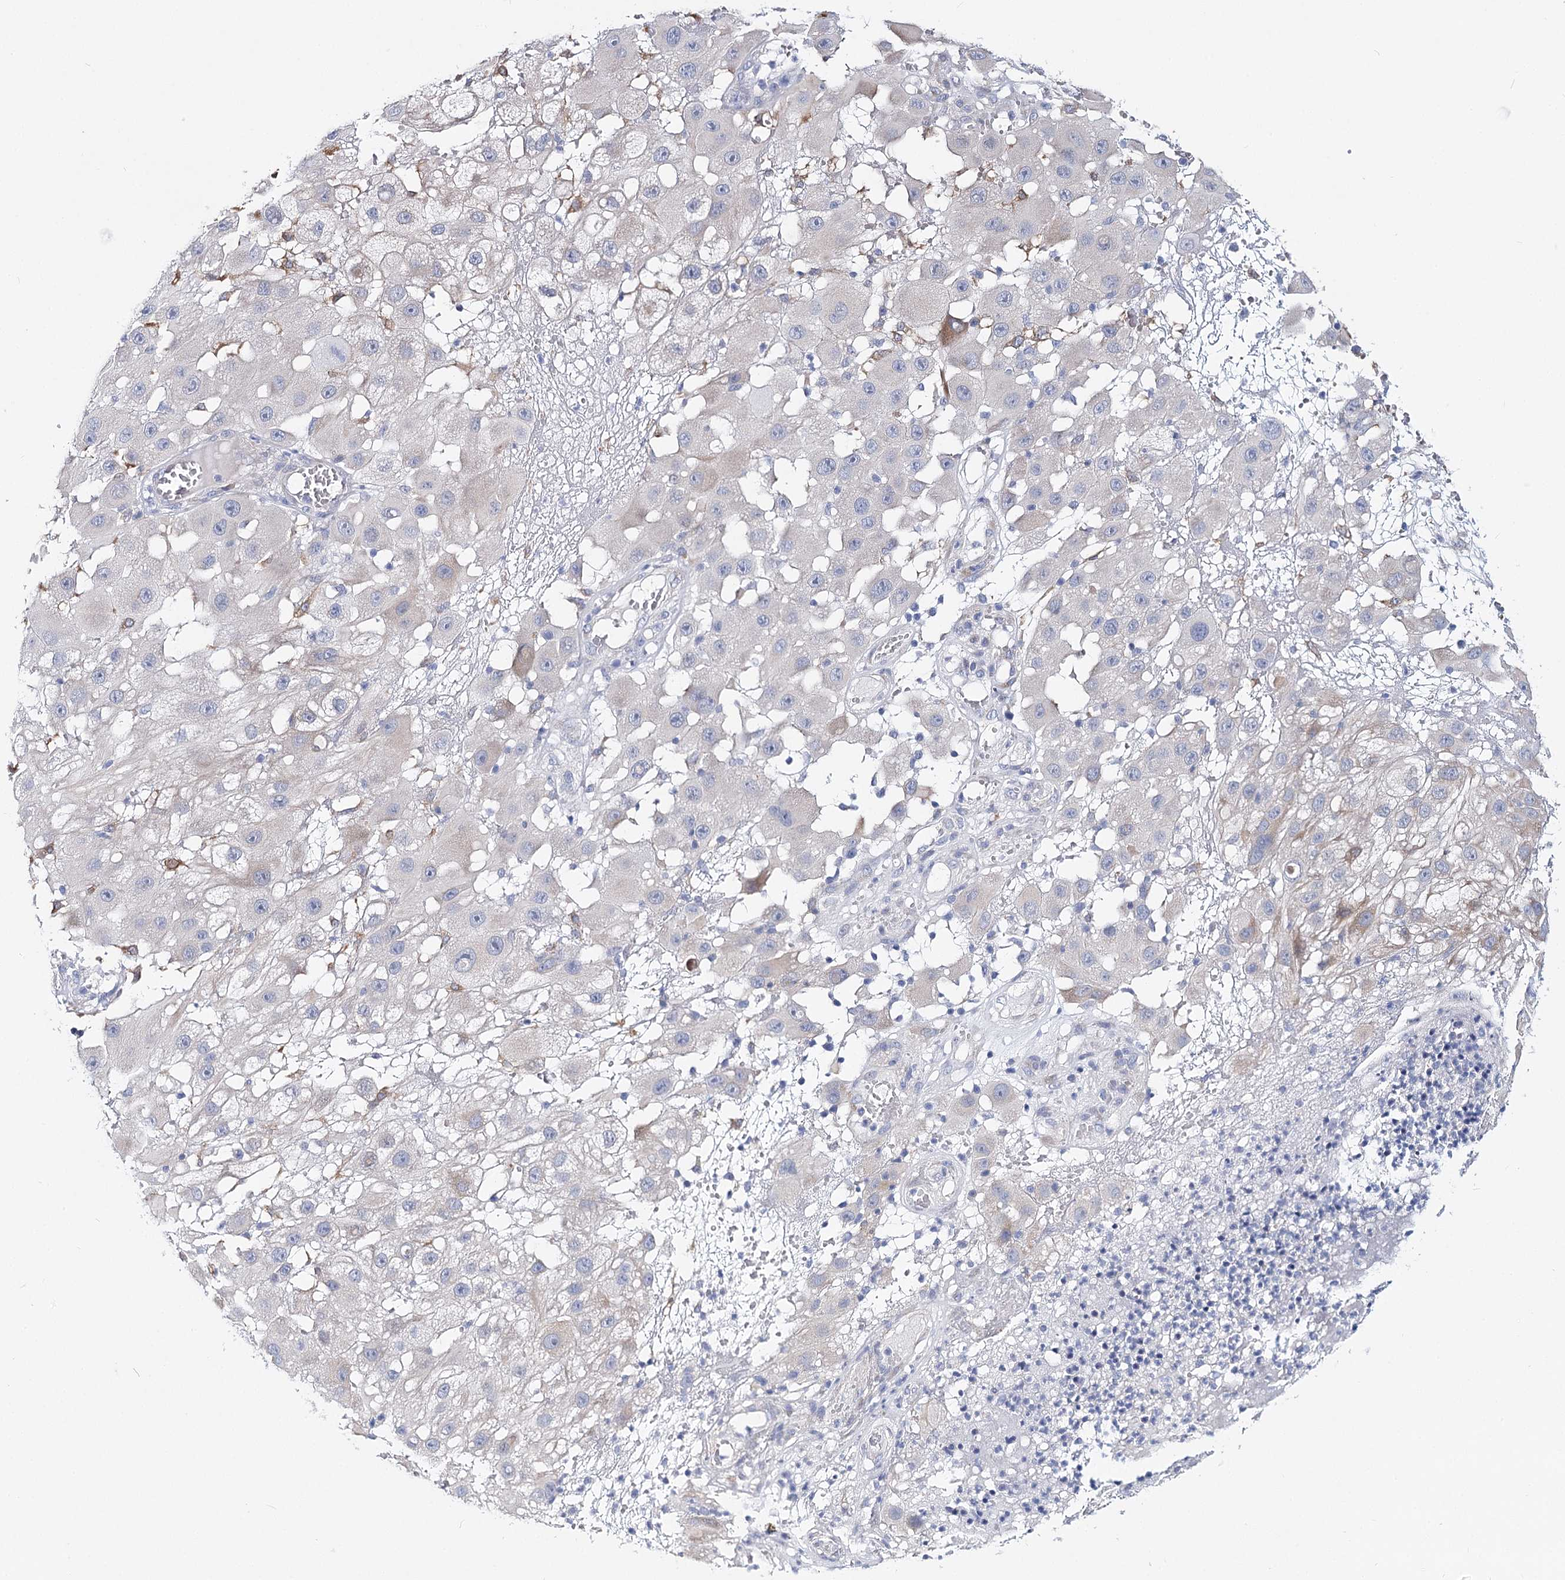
{"staining": {"intensity": "negative", "quantity": "none", "location": "none"}, "tissue": "melanoma", "cell_type": "Tumor cells", "image_type": "cancer", "snomed": [{"axis": "morphology", "description": "Malignant melanoma, NOS"}, {"axis": "topography", "description": "Skin"}], "caption": "High power microscopy micrograph of an immunohistochemistry photomicrograph of malignant melanoma, revealing no significant expression in tumor cells.", "gene": "TEX12", "patient": {"sex": "female", "age": 81}}